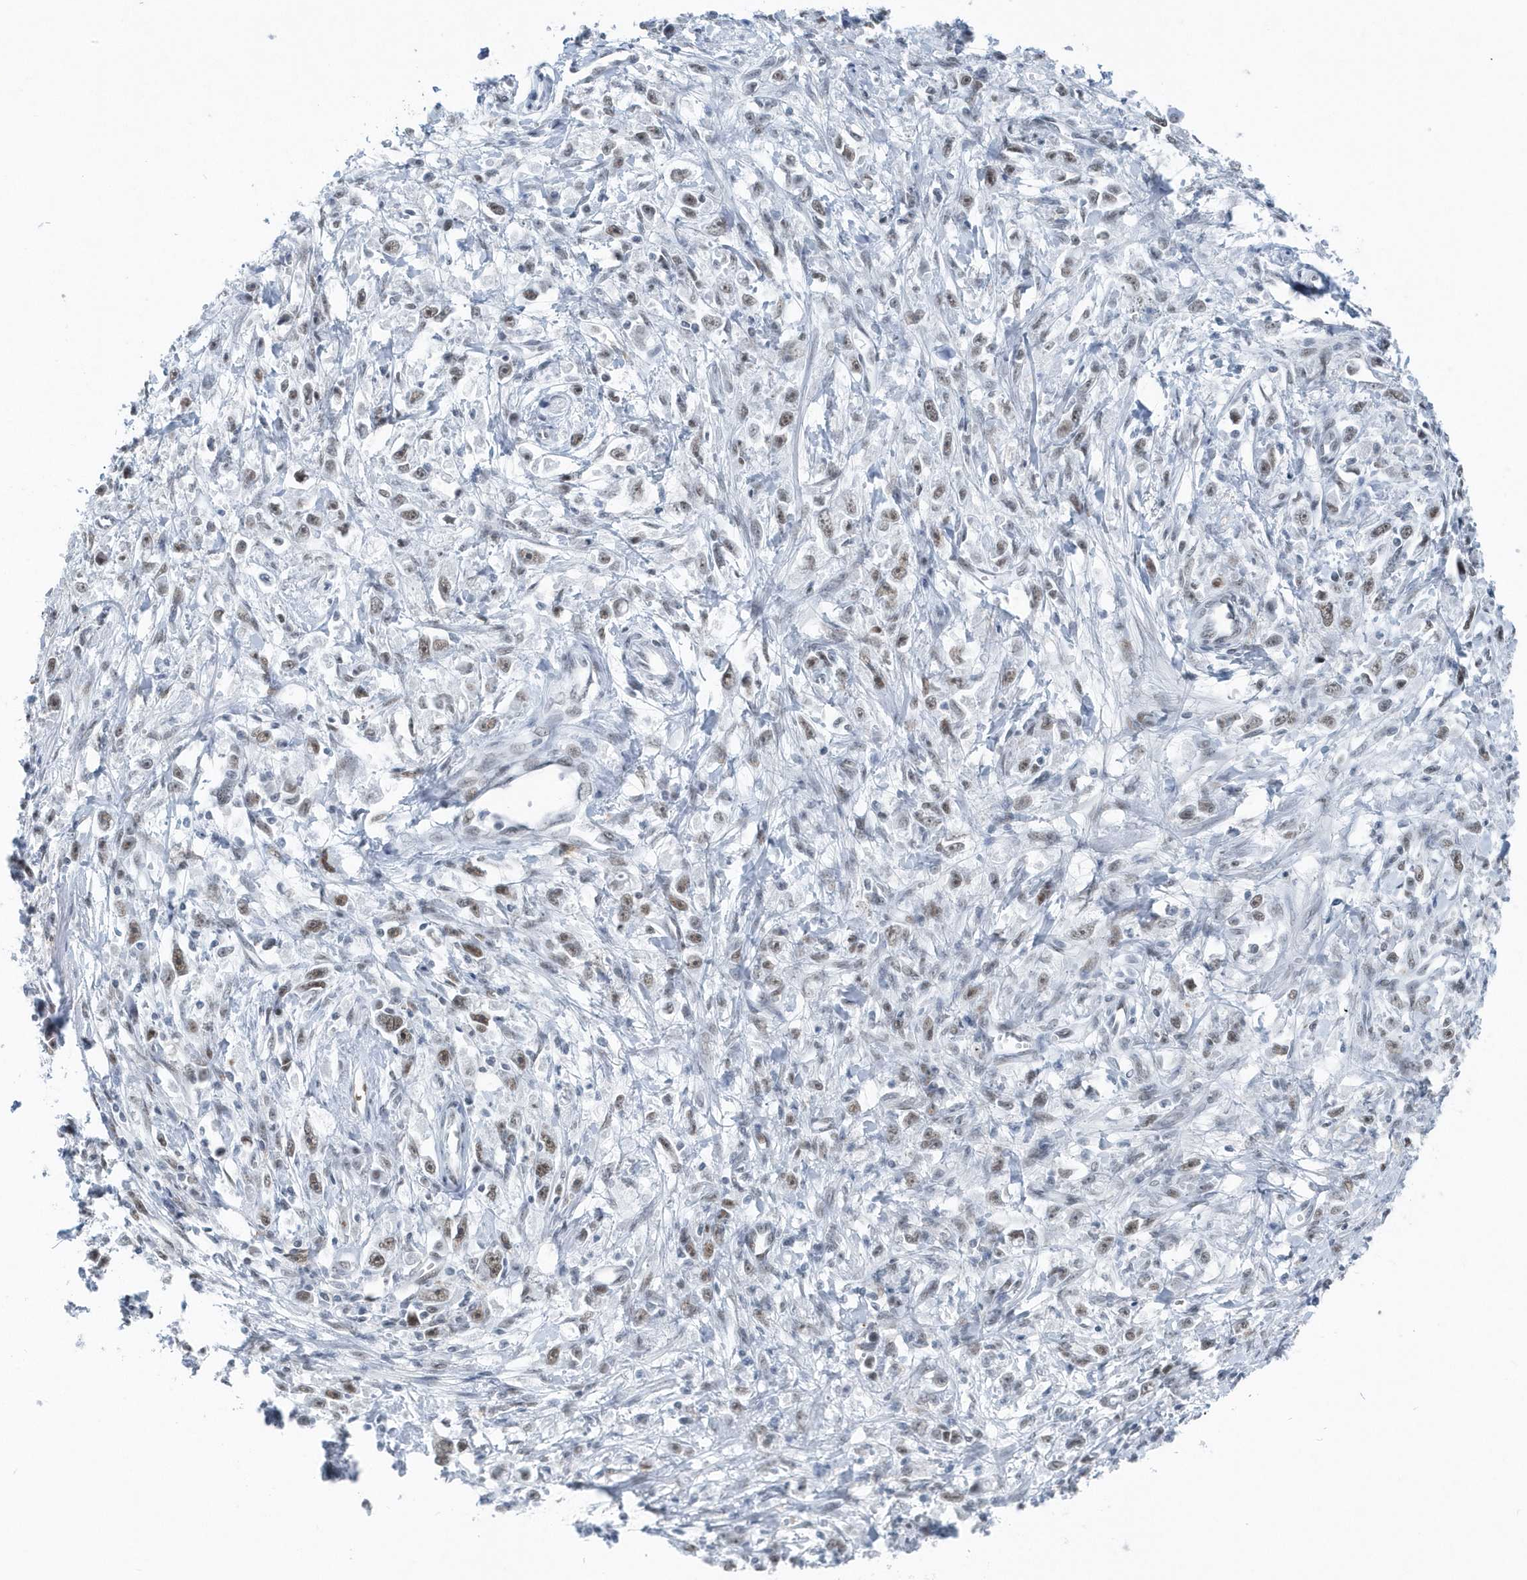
{"staining": {"intensity": "weak", "quantity": "25%-75%", "location": "nuclear"}, "tissue": "stomach cancer", "cell_type": "Tumor cells", "image_type": "cancer", "snomed": [{"axis": "morphology", "description": "Adenocarcinoma, NOS"}, {"axis": "topography", "description": "Stomach"}], "caption": "Immunohistochemistry (IHC) photomicrograph of stomach adenocarcinoma stained for a protein (brown), which shows low levels of weak nuclear staining in about 25%-75% of tumor cells.", "gene": "FIP1L1", "patient": {"sex": "female", "age": 59}}